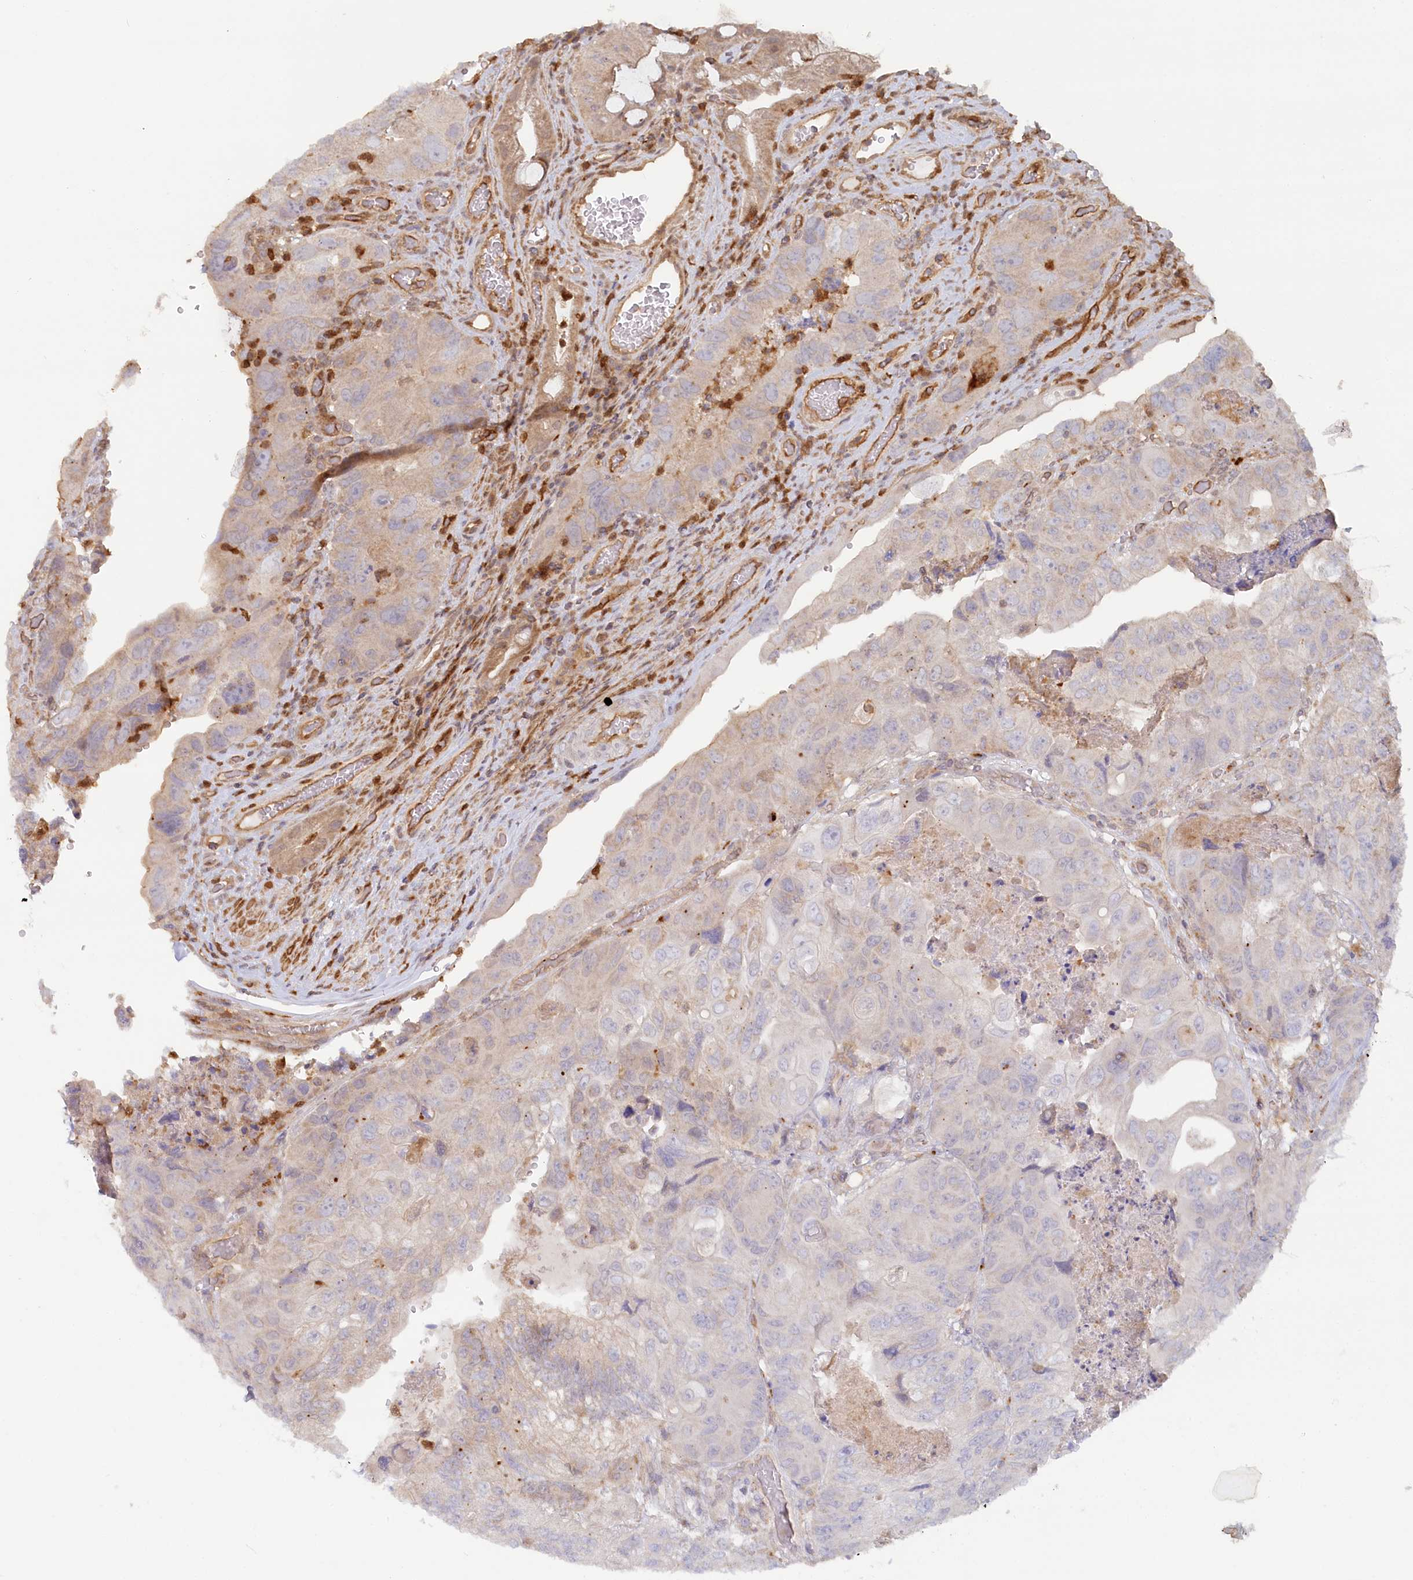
{"staining": {"intensity": "moderate", "quantity": "<25%", "location": "cytoplasmic/membranous"}, "tissue": "colorectal cancer", "cell_type": "Tumor cells", "image_type": "cancer", "snomed": [{"axis": "morphology", "description": "Adenocarcinoma, NOS"}, {"axis": "topography", "description": "Rectum"}], "caption": "DAB immunohistochemical staining of colorectal adenocarcinoma shows moderate cytoplasmic/membranous protein expression in approximately <25% of tumor cells.", "gene": "GBE1", "patient": {"sex": "male", "age": 63}}